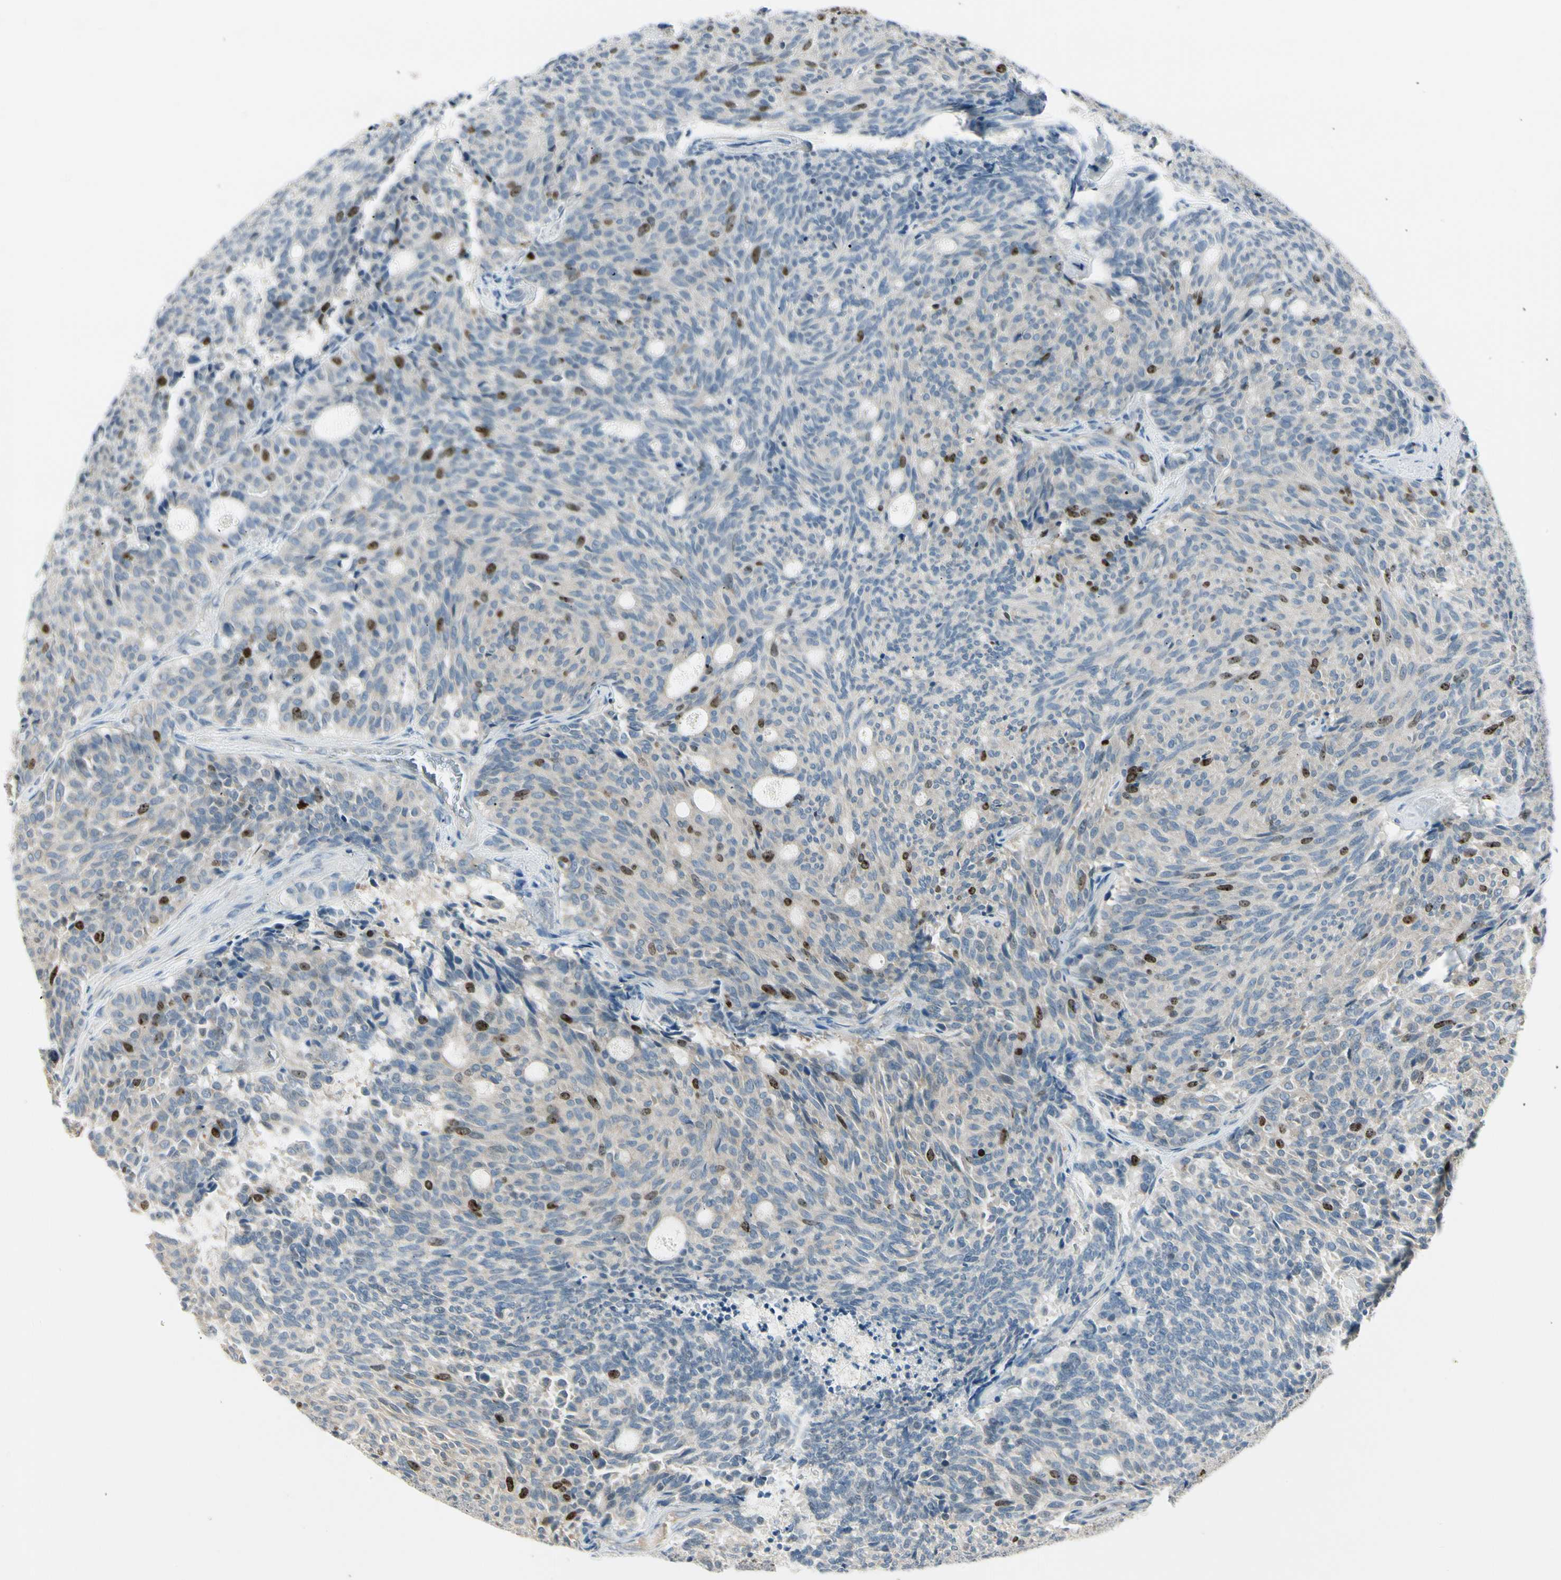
{"staining": {"intensity": "strong", "quantity": "<25%", "location": "nuclear"}, "tissue": "carcinoid", "cell_type": "Tumor cells", "image_type": "cancer", "snomed": [{"axis": "morphology", "description": "Carcinoid, malignant, NOS"}, {"axis": "topography", "description": "Pancreas"}], "caption": "Strong nuclear protein positivity is present in approximately <25% of tumor cells in carcinoid.", "gene": "PITX1", "patient": {"sex": "female", "age": 54}}